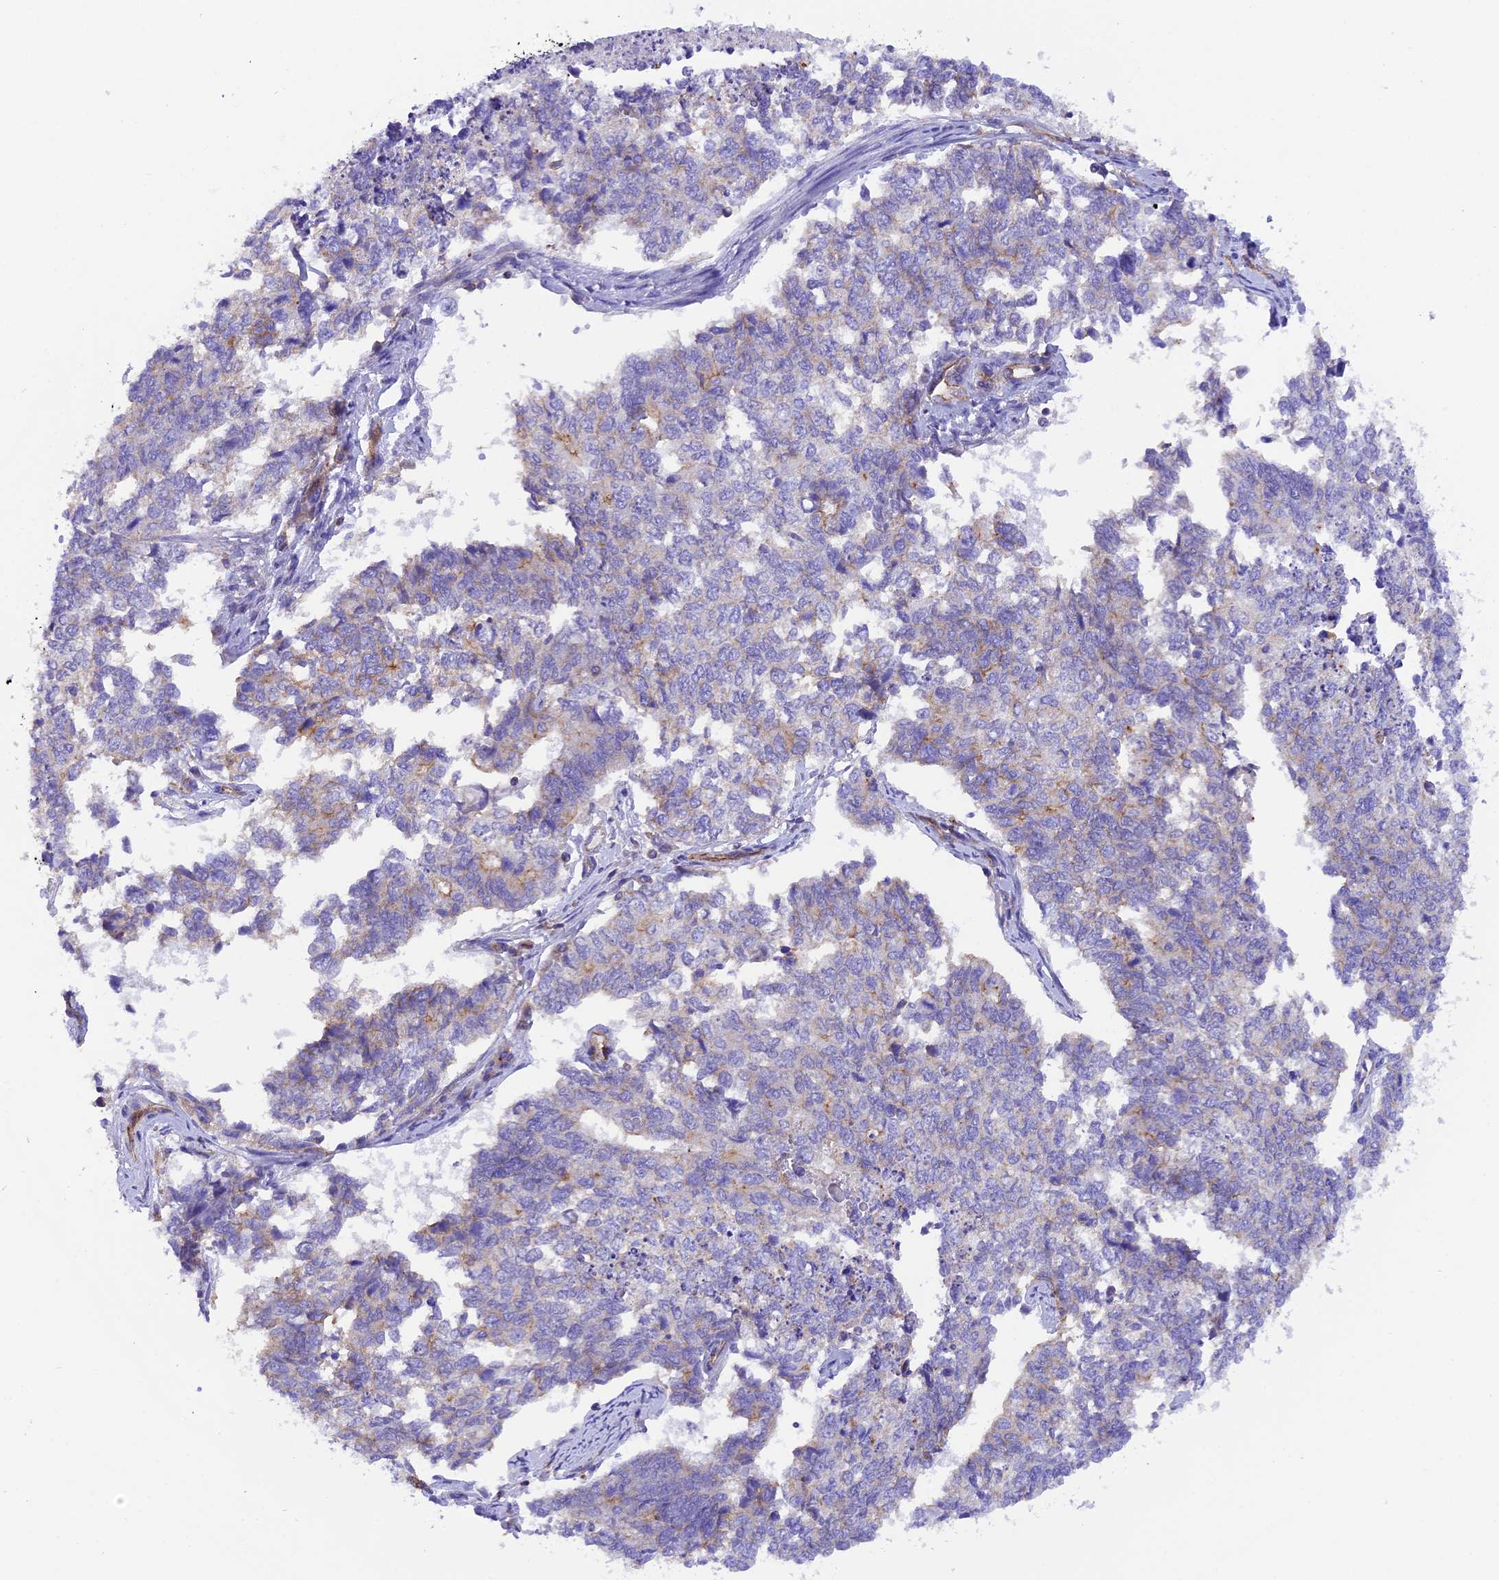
{"staining": {"intensity": "negative", "quantity": "none", "location": "none"}, "tissue": "cervical cancer", "cell_type": "Tumor cells", "image_type": "cancer", "snomed": [{"axis": "morphology", "description": "Squamous cell carcinoma, NOS"}, {"axis": "topography", "description": "Cervix"}], "caption": "Tumor cells show no significant protein positivity in squamous cell carcinoma (cervical).", "gene": "FAM193A", "patient": {"sex": "female", "age": 63}}